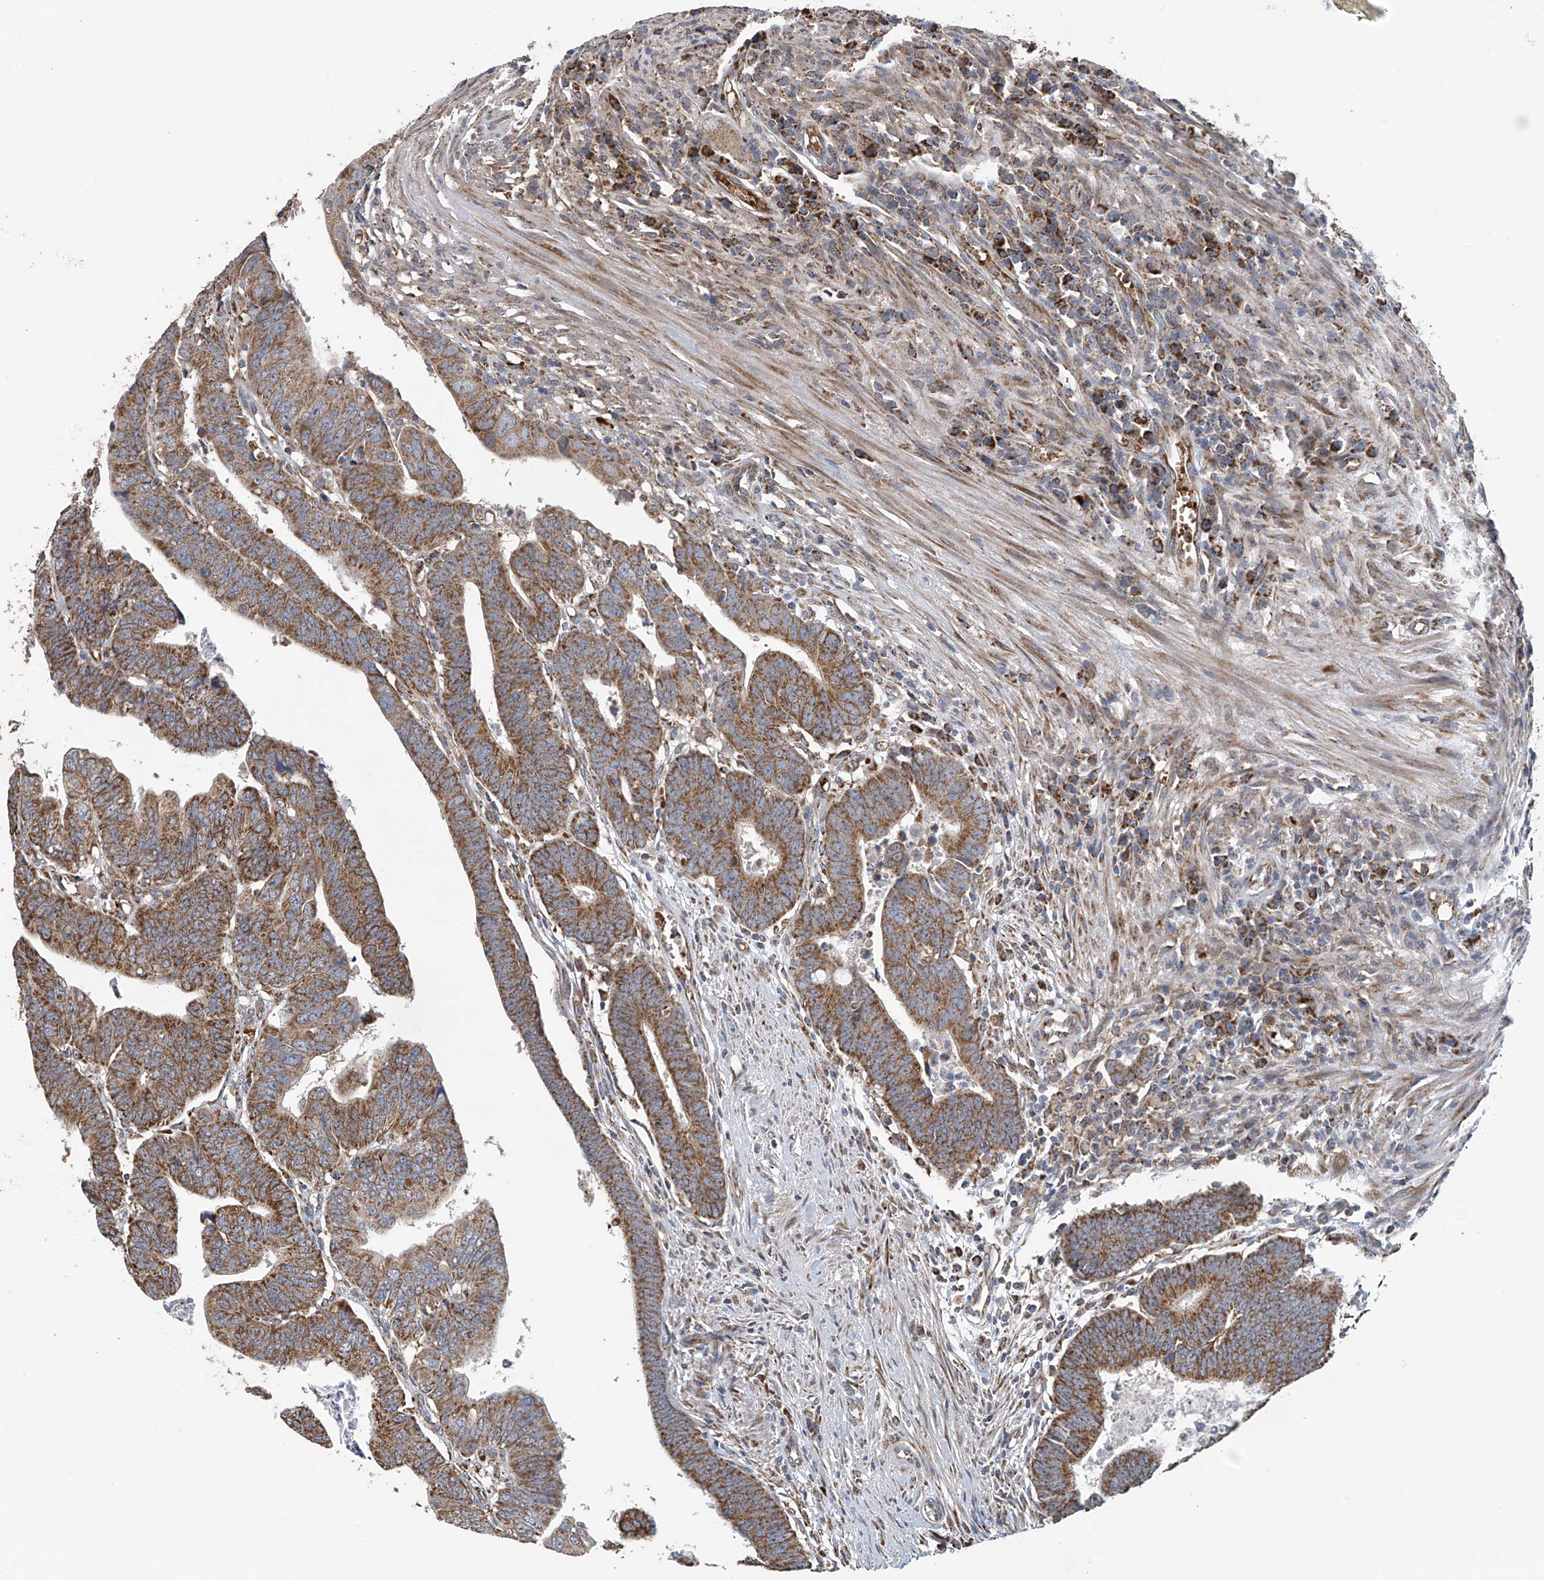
{"staining": {"intensity": "moderate", "quantity": ">75%", "location": "cytoplasmic/membranous"}, "tissue": "colorectal cancer", "cell_type": "Tumor cells", "image_type": "cancer", "snomed": [{"axis": "morphology", "description": "Adenocarcinoma, NOS"}, {"axis": "topography", "description": "Rectum"}], "caption": "The immunohistochemical stain shows moderate cytoplasmic/membranous expression in tumor cells of colorectal cancer tissue.", "gene": "COMMD1", "patient": {"sex": "female", "age": 65}}